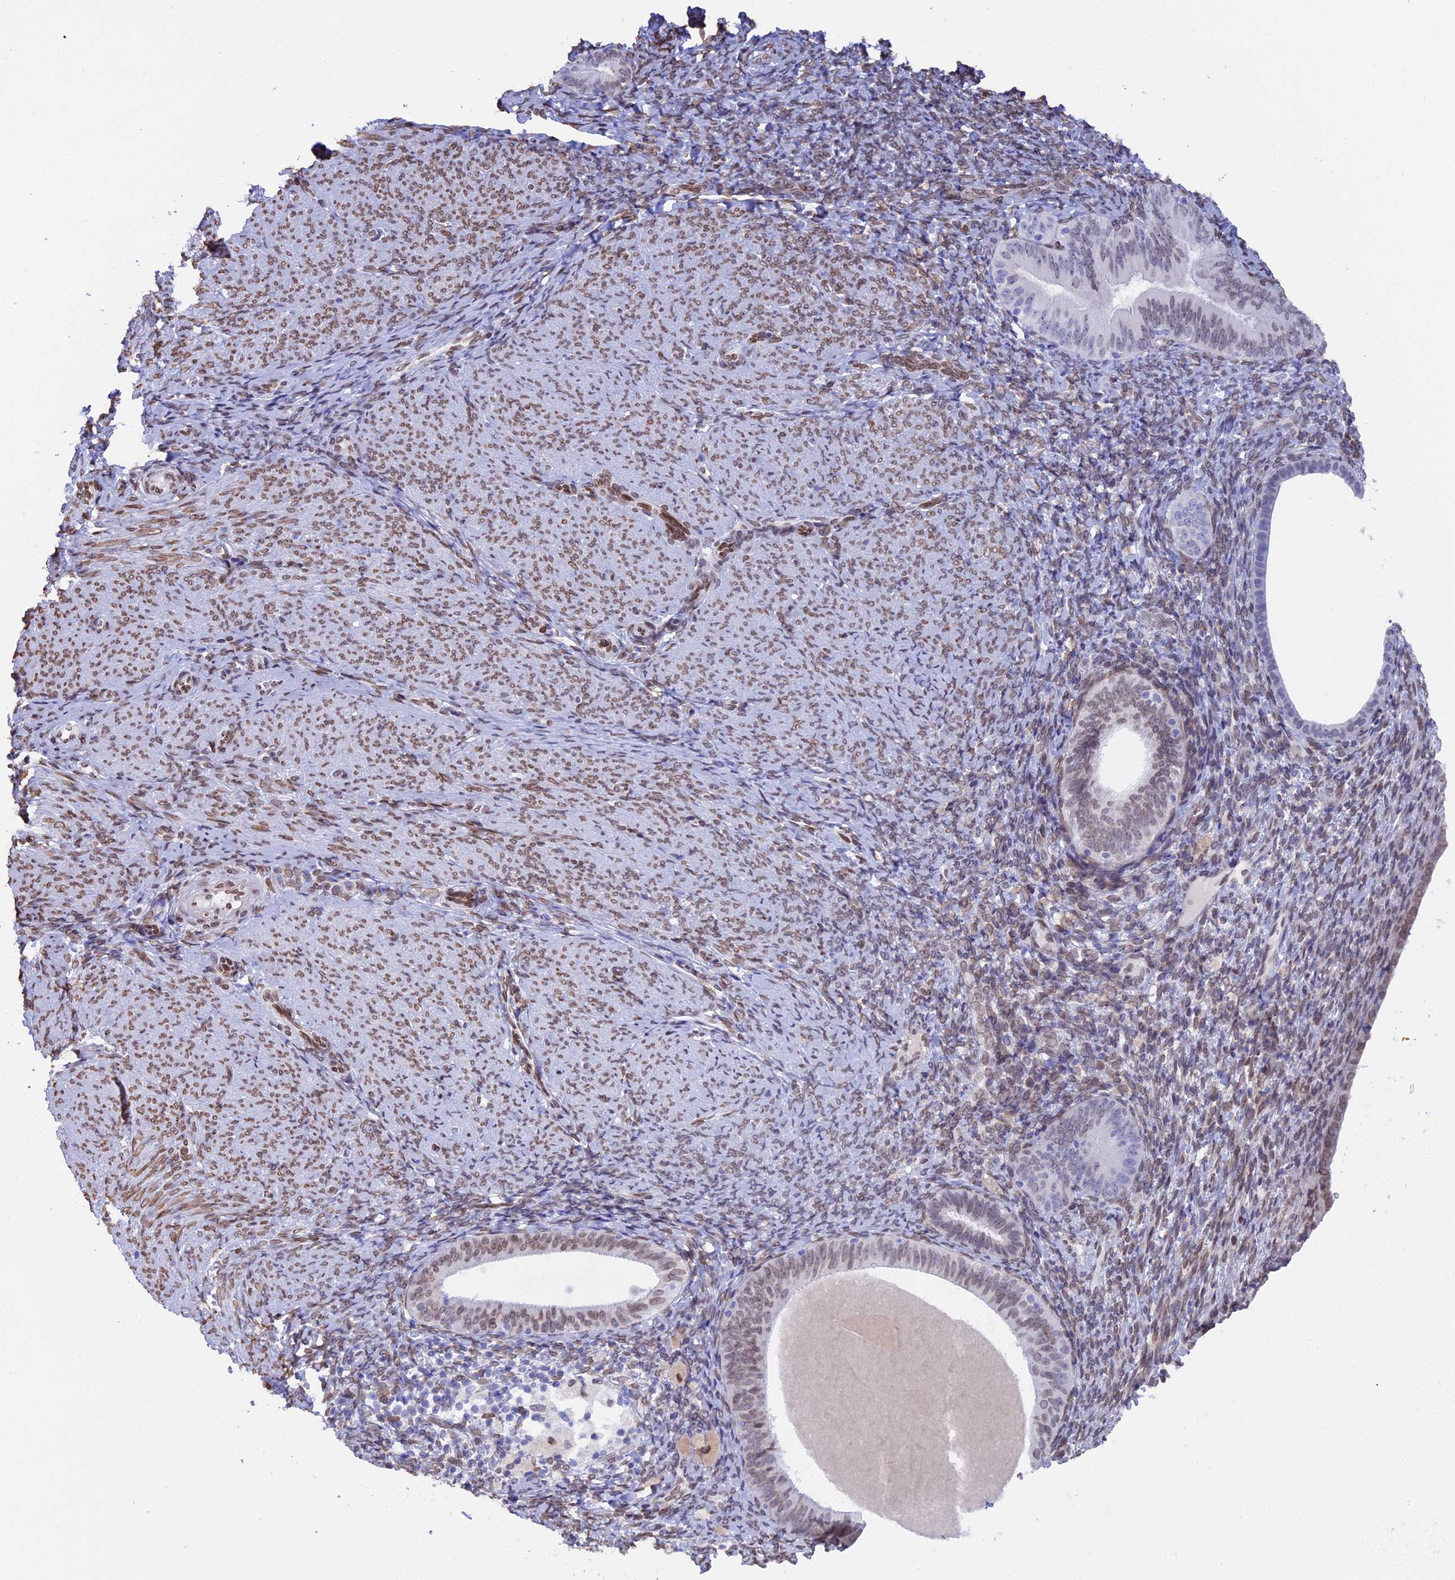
{"staining": {"intensity": "weak", "quantity": "<25%", "location": "nuclear"}, "tissue": "endometrium", "cell_type": "Cells in endometrial stroma", "image_type": "normal", "snomed": [{"axis": "morphology", "description": "Normal tissue, NOS"}, {"axis": "topography", "description": "Endometrium"}], "caption": "An IHC histopathology image of normal endometrium is shown. There is no staining in cells in endometrial stroma of endometrium. (Brightfield microscopy of DAB (3,3'-diaminobenzidine) immunohistochemistry (IHC) at high magnification).", "gene": "TMPRSS7", "patient": {"sex": "female", "age": 65}}